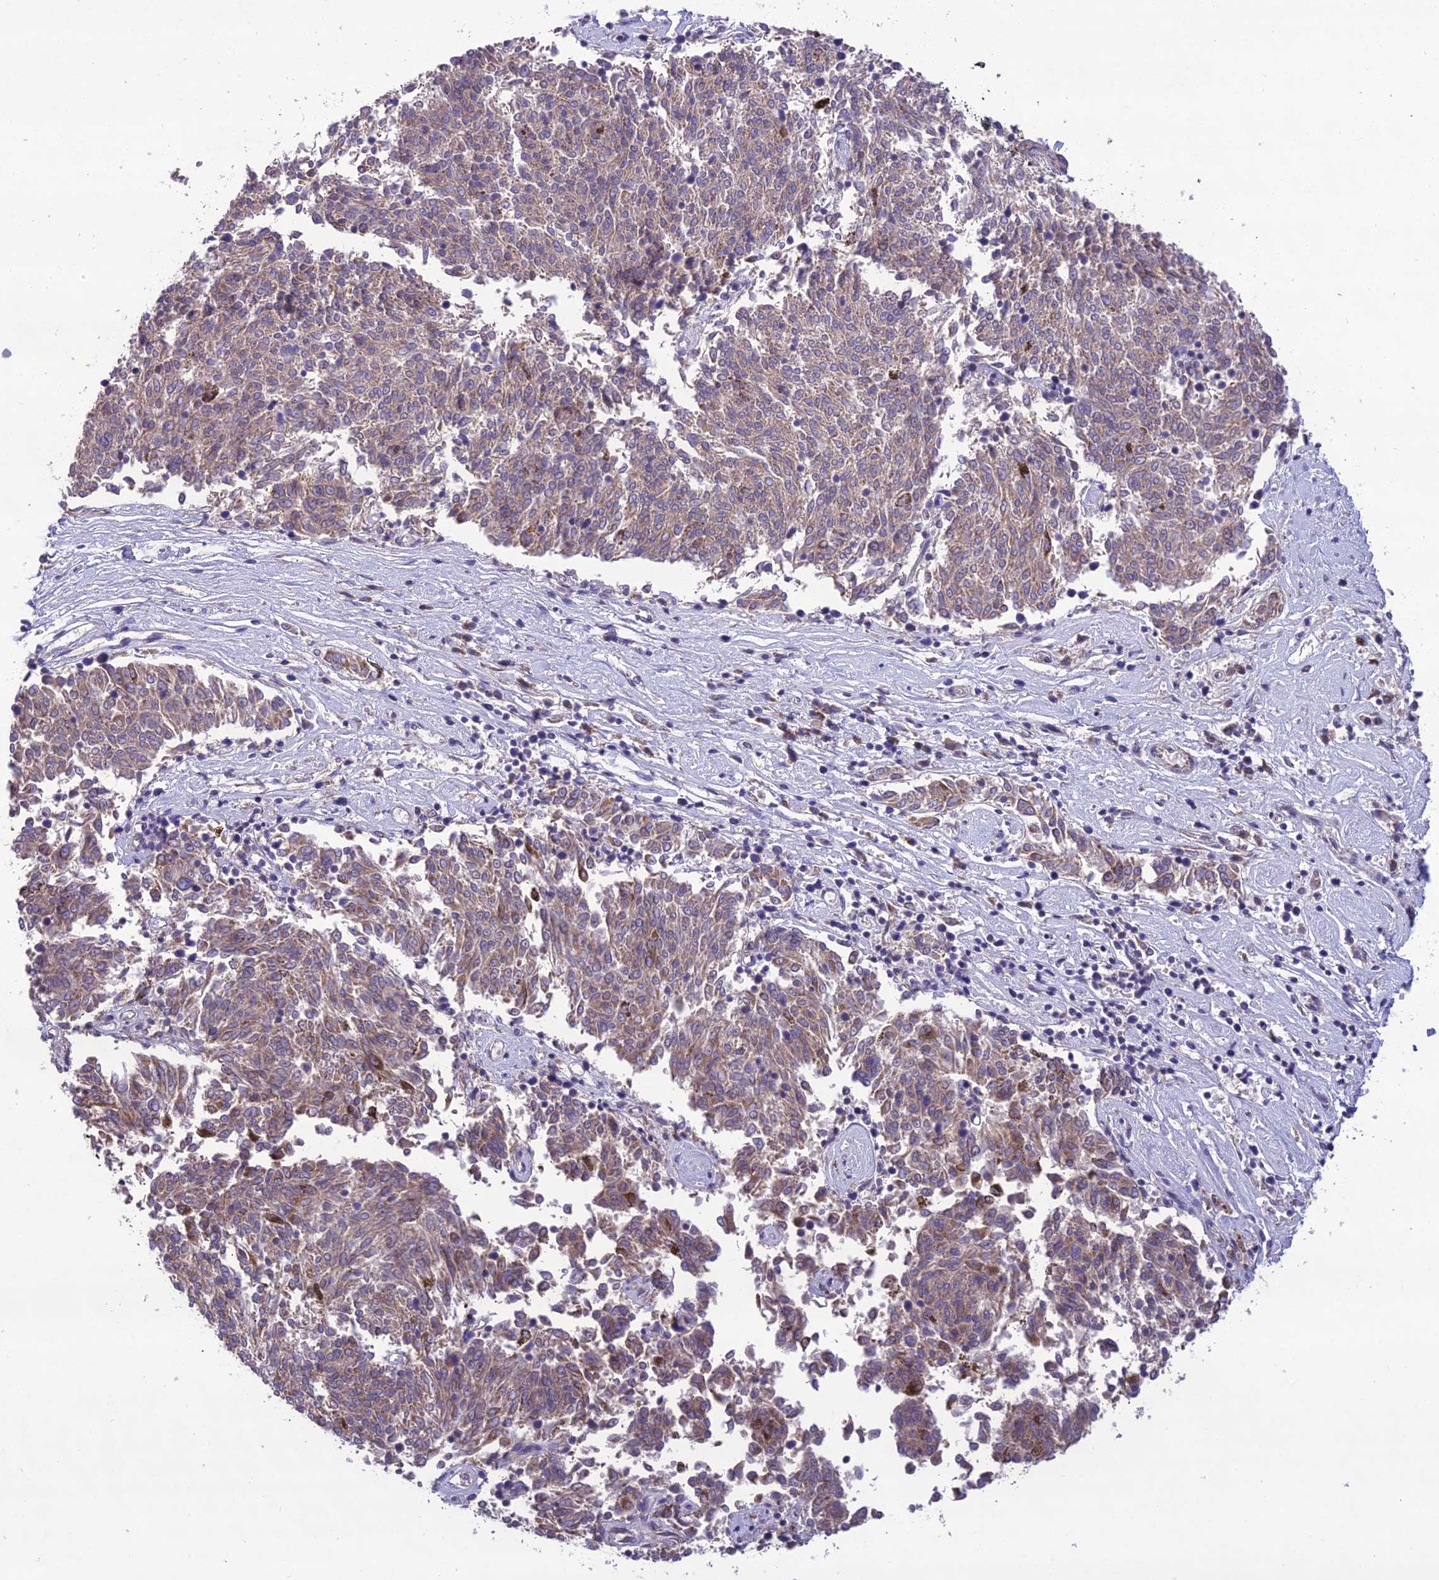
{"staining": {"intensity": "weak", "quantity": ">75%", "location": "cytoplasmic/membranous"}, "tissue": "melanoma", "cell_type": "Tumor cells", "image_type": "cancer", "snomed": [{"axis": "morphology", "description": "Malignant melanoma, NOS"}, {"axis": "topography", "description": "Skin"}], "caption": "This is a photomicrograph of IHC staining of melanoma, which shows weak expression in the cytoplasmic/membranous of tumor cells.", "gene": "NODAL", "patient": {"sex": "female", "age": 72}}